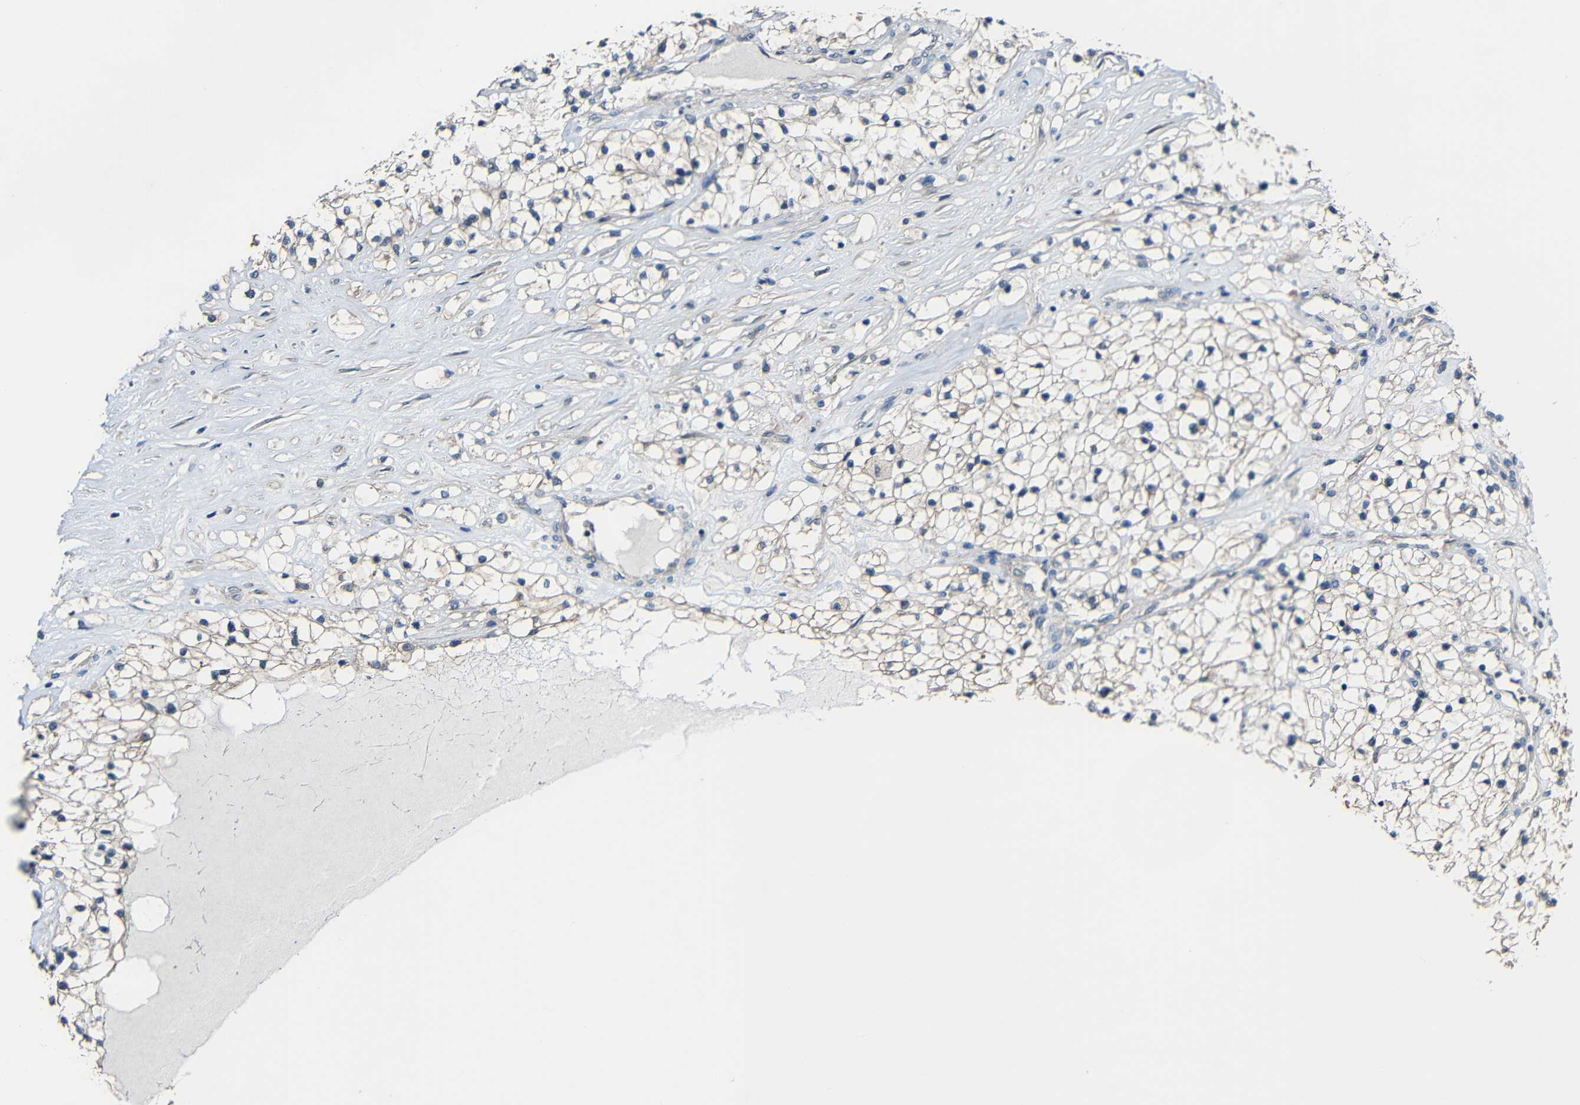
{"staining": {"intensity": "weak", "quantity": "25%-75%", "location": "cytoplasmic/membranous"}, "tissue": "renal cancer", "cell_type": "Tumor cells", "image_type": "cancer", "snomed": [{"axis": "morphology", "description": "Adenocarcinoma, NOS"}, {"axis": "topography", "description": "Kidney"}], "caption": "Protein positivity by immunohistochemistry demonstrates weak cytoplasmic/membranous positivity in about 25%-75% of tumor cells in renal cancer. The protein is stained brown, and the nuclei are stained in blue (DAB IHC with brightfield microscopy, high magnification).", "gene": "CHST9", "patient": {"sex": "male", "age": 68}}